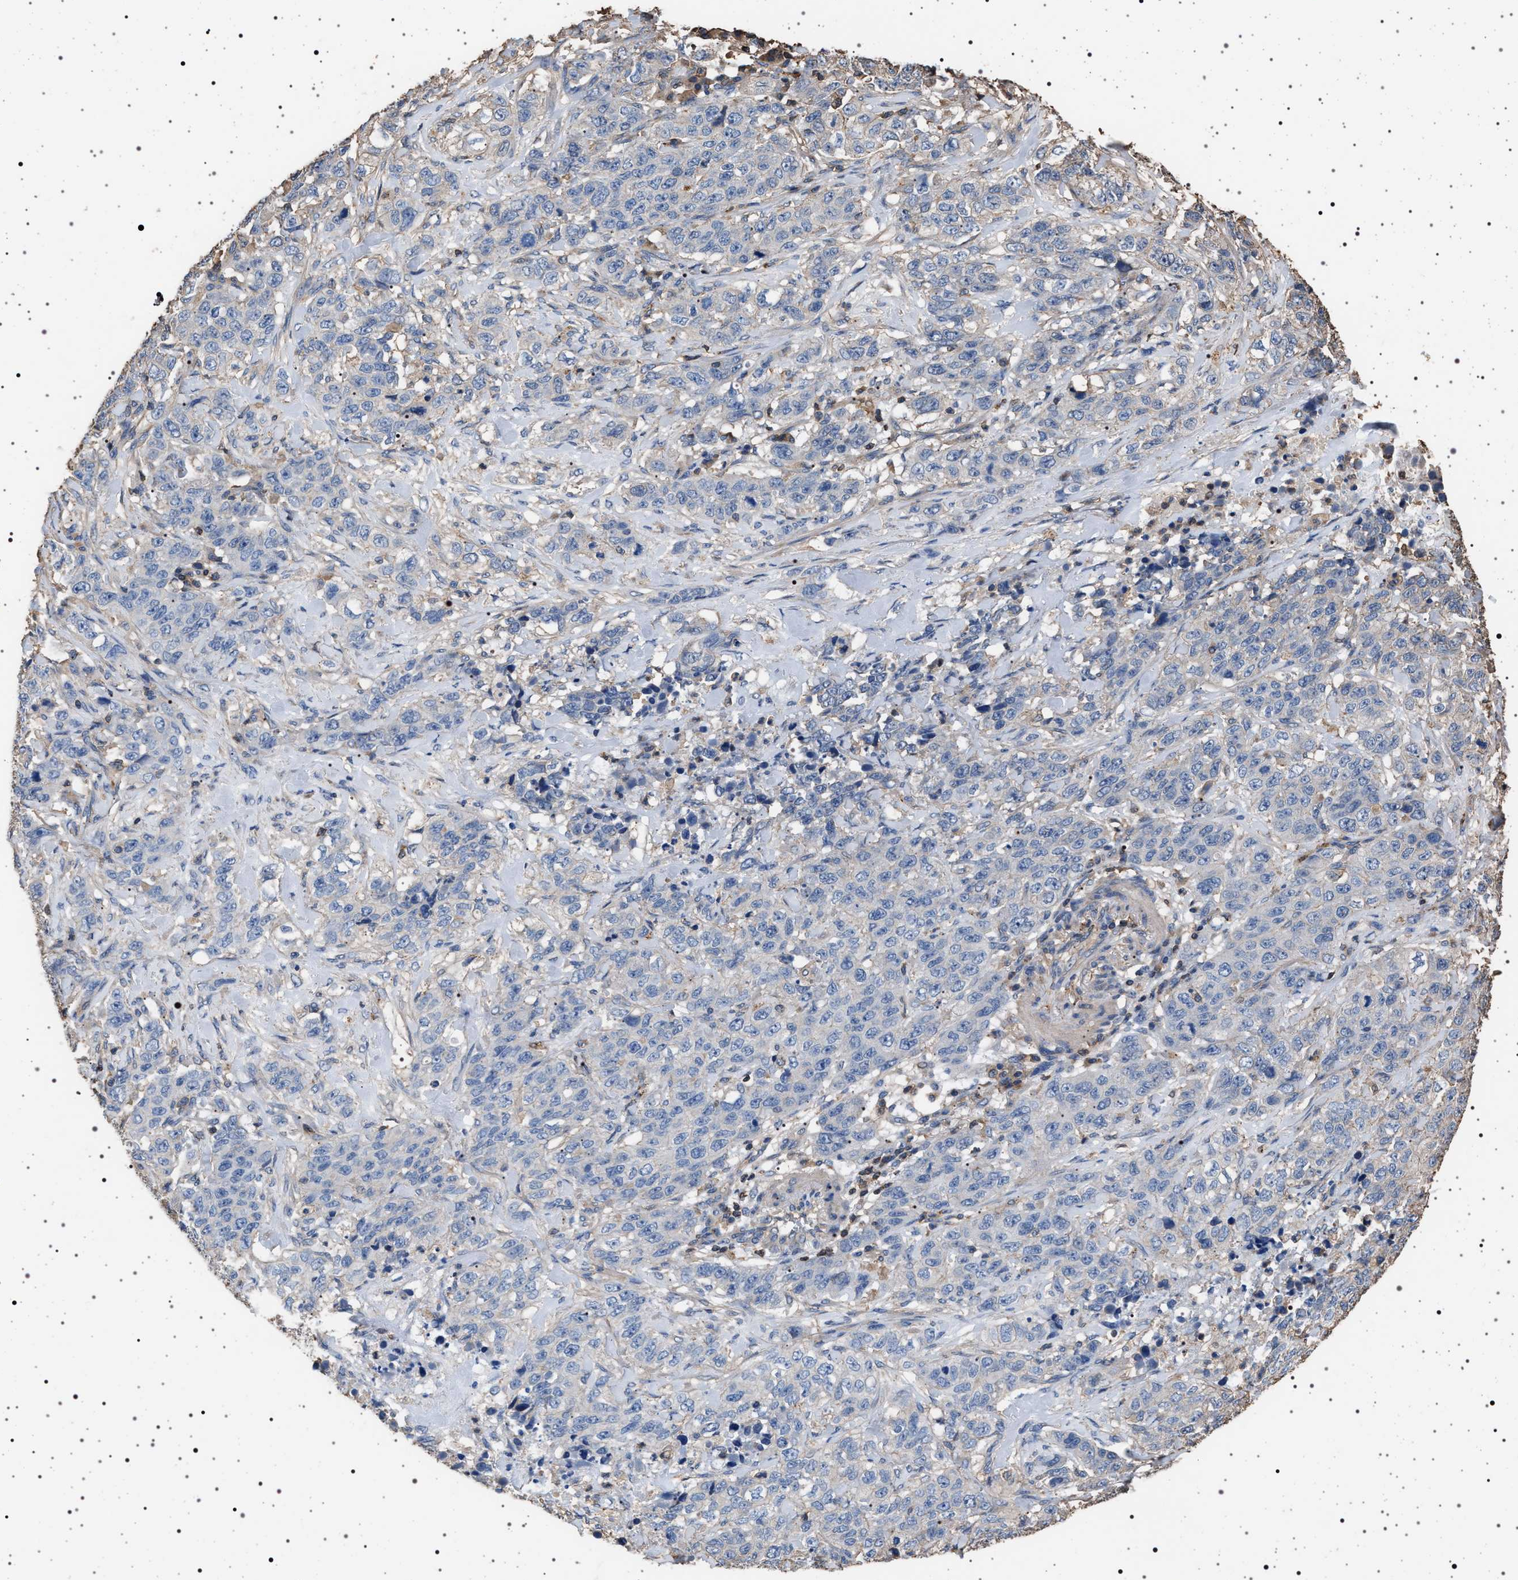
{"staining": {"intensity": "negative", "quantity": "none", "location": "none"}, "tissue": "stomach cancer", "cell_type": "Tumor cells", "image_type": "cancer", "snomed": [{"axis": "morphology", "description": "Adenocarcinoma, NOS"}, {"axis": "topography", "description": "Stomach"}], "caption": "Immunohistochemistry (IHC) histopathology image of neoplastic tissue: human stomach adenocarcinoma stained with DAB (3,3'-diaminobenzidine) demonstrates no significant protein staining in tumor cells.", "gene": "SMAP2", "patient": {"sex": "male", "age": 48}}